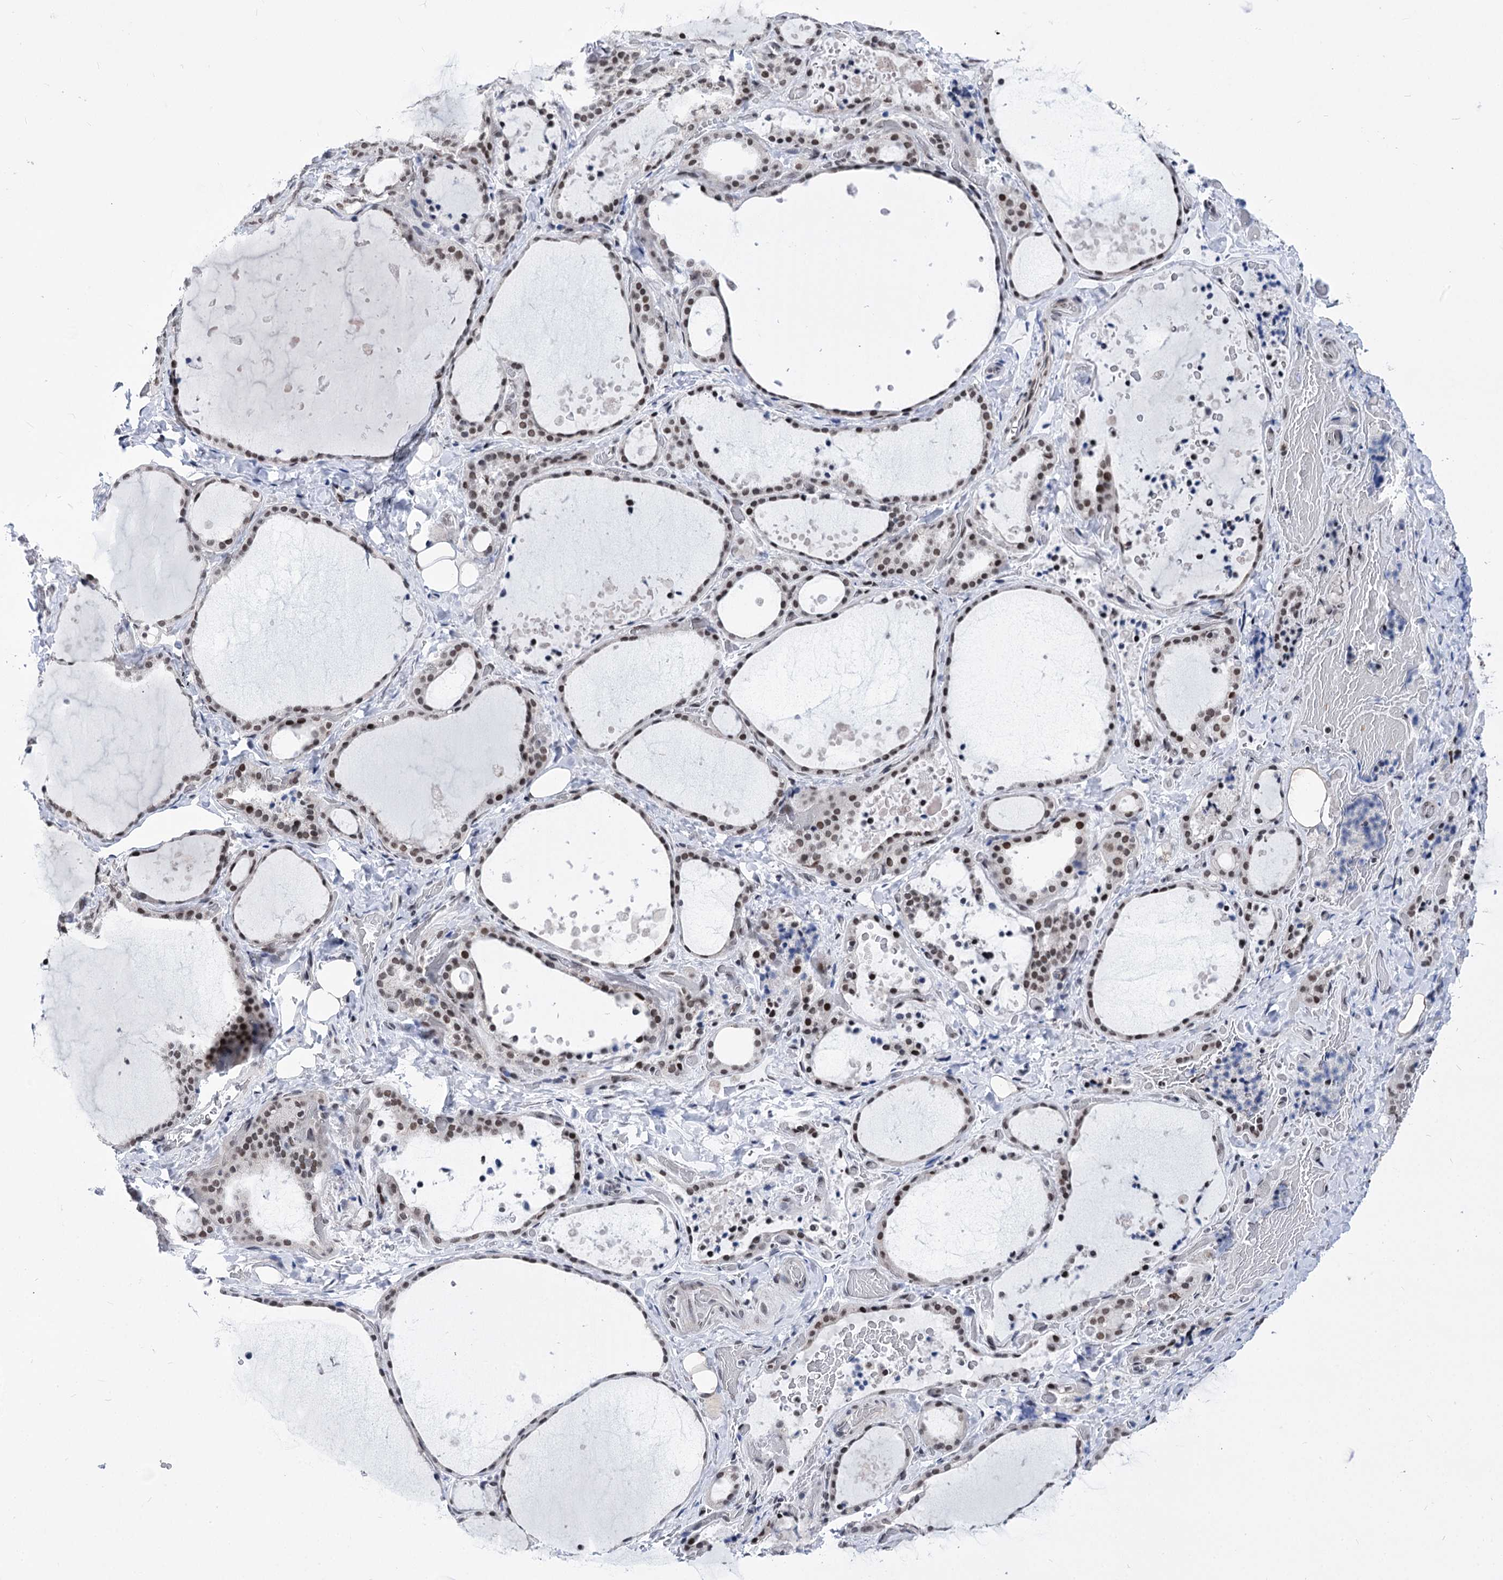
{"staining": {"intensity": "moderate", "quantity": ">75%", "location": "nuclear"}, "tissue": "thyroid gland", "cell_type": "Glandular cells", "image_type": "normal", "snomed": [{"axis": "morphology", "description": "Normal tissue, NOS"}, {"axis": "topography", "description": "Thyroid gland"}], "caption": "High-magnification brightfield microscopy of unremarkable thyroid gland stained with DAB (3,3'-diaminobenzidine) (brown) and counterstained with hematoxylin (blue). glandular cells exhibit moderate nuclear expression is appreciated in about>75% of cells.", "gene": "POU4F3", "patient": {"sex": "female", "age": 44}}